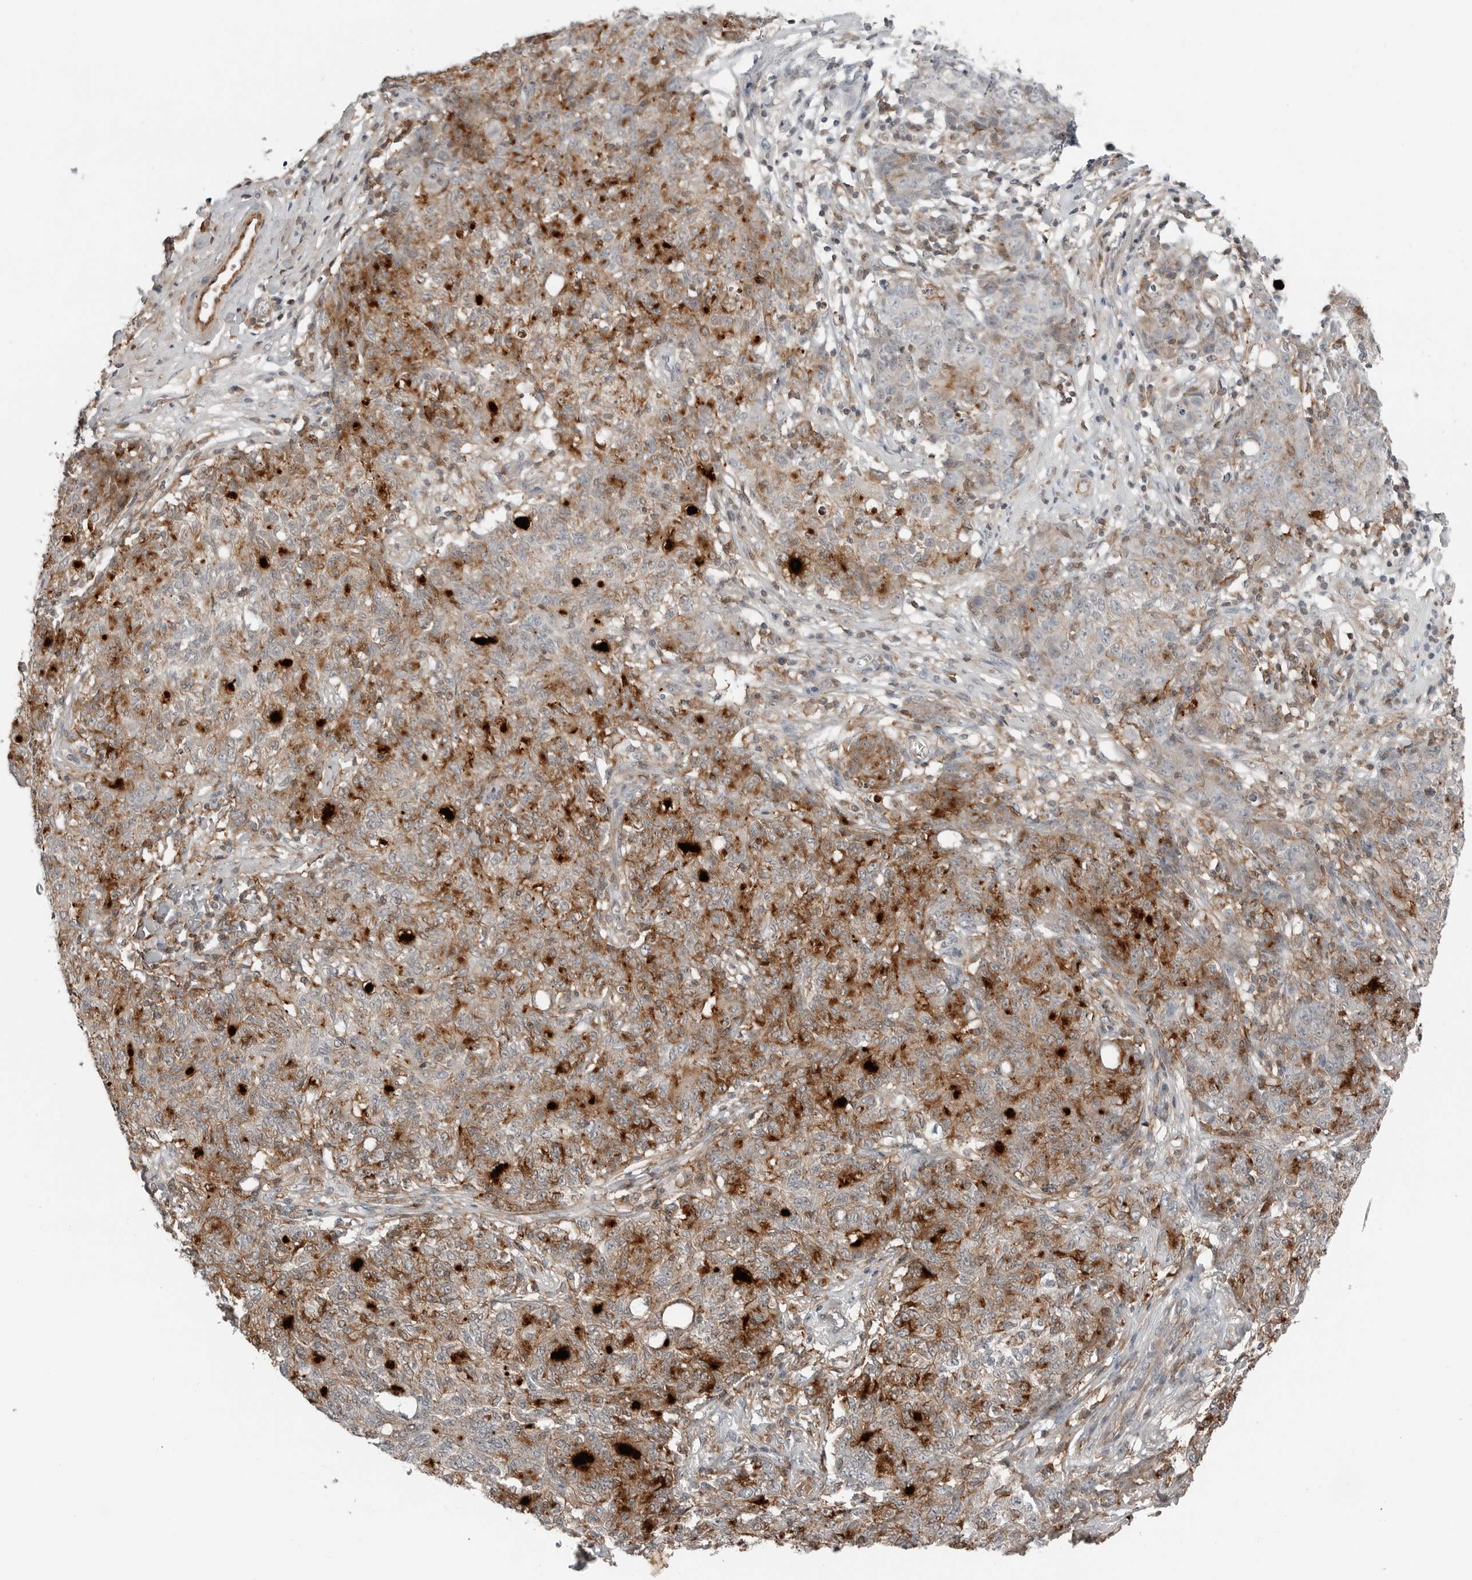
{"staining": {"intensity": "moderate", "quantity": ">75%", "location": "cytoplasmic/membranous"}, "tissue": "ovarian cancer", "cell_type": "Tumor cells", "image_type": "cancer", "snomed": [{"axis": "morphology", "description": "Carcinoma, endometroid"}, {"axis": "topography", "description": "Ovary"}], "caption": "About >75% of tumor cells in ovarian endometroid carcinoma show moderate cytoplasmic/membranous protein positivity as visualized by brown immunohistochemical staining.", "gene": "LEFTY2", "patient": {"sex": "female", "age": 42}}